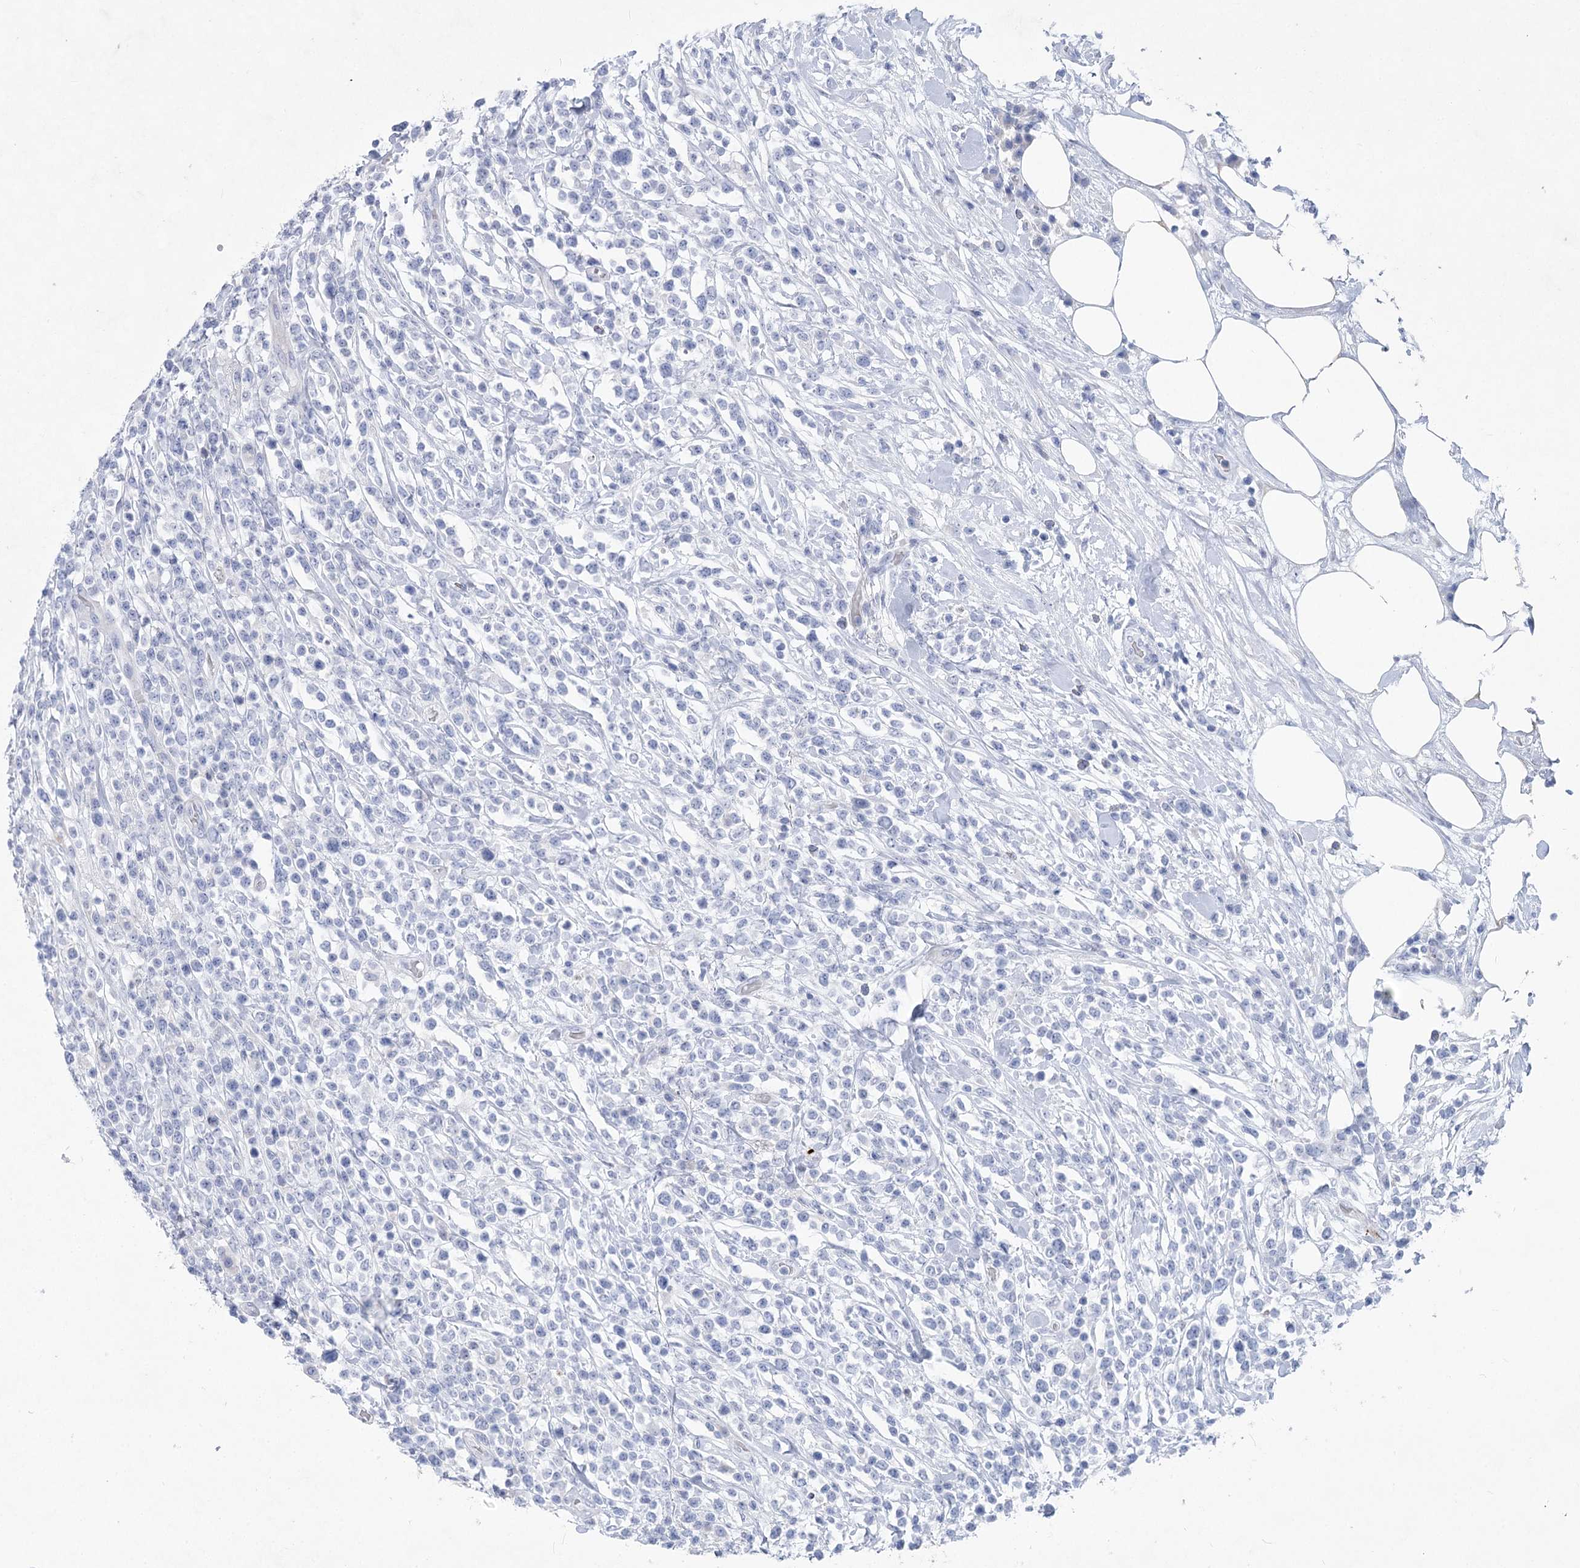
{"staining": {"intensity": "negative", "quantity": "none", "location": "none"}, "tissue": "lymphoma", "cell_type": "Tumor cells", "image_type": "cancer", "snomed": [{"axis": "morphology", "description": "Malignant lymphoma, non-Hodgkin's type, High grade"}, {"axis": "topography", "description": "Colon"}], "caption": "Immunohistochemistry histopathology image of neoplastic tissue: high-grade malignant lymphoma, non-Hodgkin's type stained with DAB (3,3'-diaminobenzidine) reveals no significant protein expression in tumor cells. (Brightfield microscopy of DAB (3,3'-diaminobenzidine) immunohistochemistry (IHC) at high magnification).", "gene": "WDR74", "patient": {"sex": "female", "age": 53}}